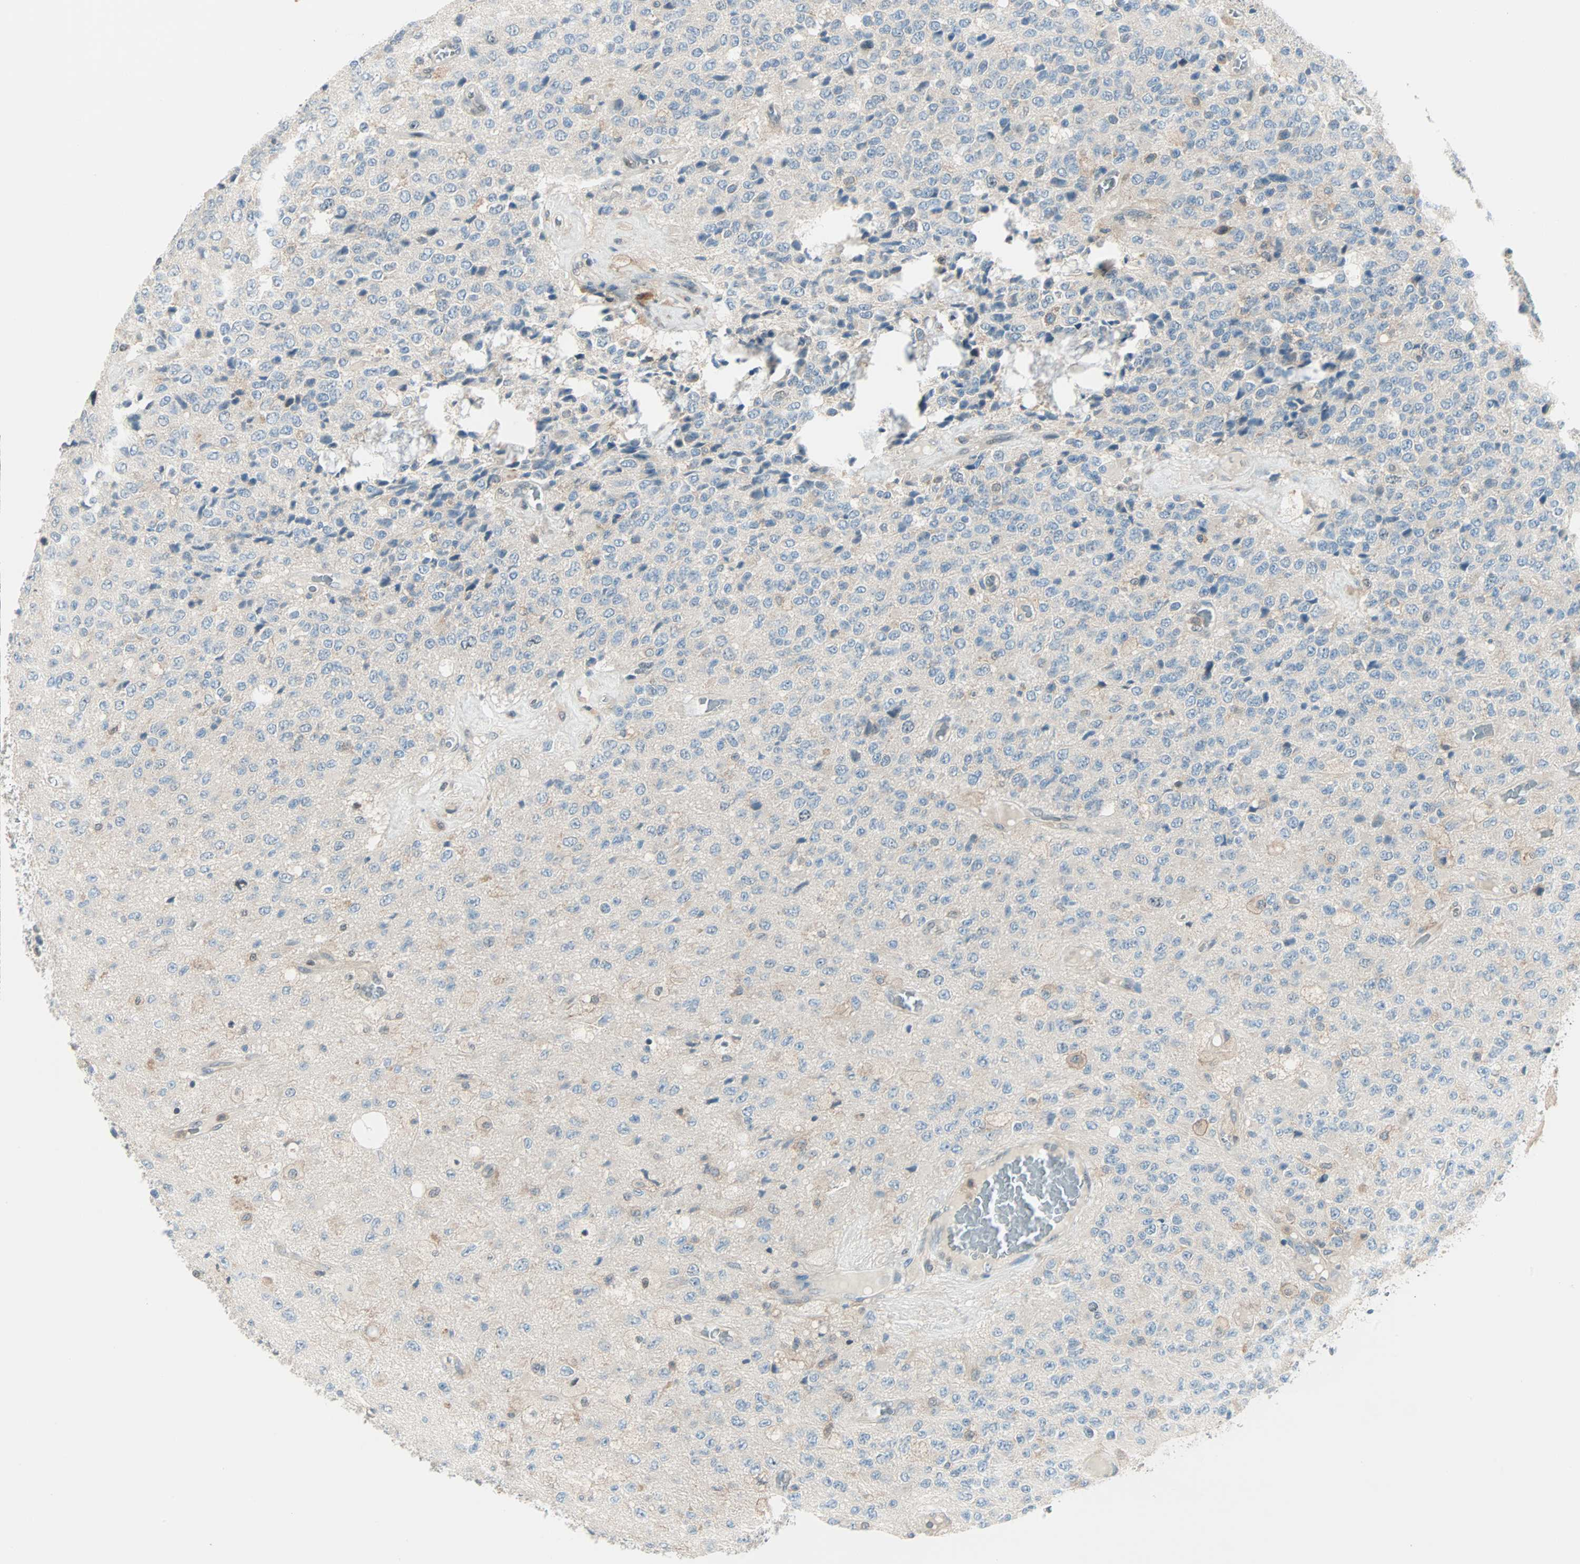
{"staining": {"intensity": "moderate", "quantity": "25%-75%", "location": "cytoplasmic/membranous"}, "tissue": "glioma", "cell_type": "Tumor cells", "image_type": "cancer", "snomed": [{"axis": "morphology", "description": "Glioma, malignant, High grade"}, {"axis": "topography", "description": "pancreas cauda"}], "caption": "Immunohistochemical staining of malignant high-grade glioma reveals medium levels of moderate cytoplasmic/membranous staining in approximately 25%-75% of tumor cells.", "gene": "SMIM8", "patient": {"sex": "male", "age": 60}}